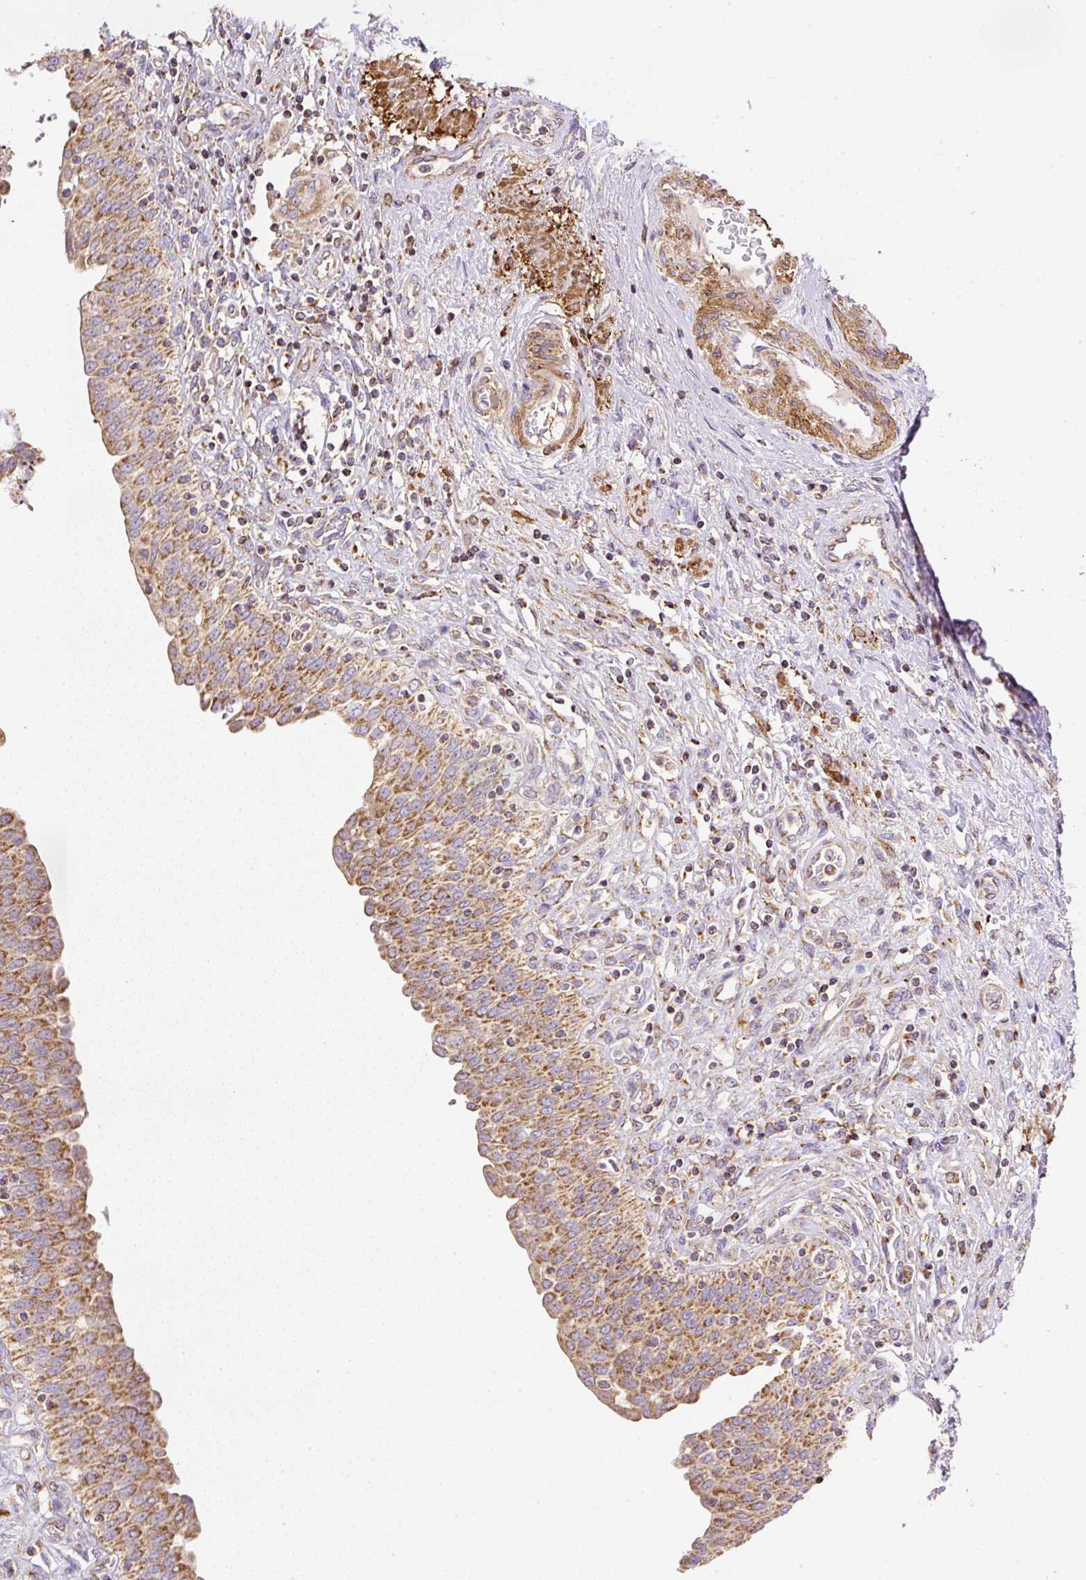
{"staining": {"intensity": "moderate", "quantity": ">75%", "location": "cytoplasmic/membranous"}, "tissue": "urinary bladder", "cell_type": "Urothelial cells", "image_type": "normal", "snomed": [{"axis": "morphology", "description": "Normal tissue, NOS"}, {"axis": "topography", "description": "Urinary bladder"}], "caption": "Unremarkable urinary bladder was stained to show a protein in brown. There is medium levels of moderate cytoplasmic/membranous positivity in about >75% of urothelial cells. The protein of interest is stained brown, and the nuclei are stained in blue (DAB (3,3'-diaminobenzidine) IHC with brightfield microscopy, high magnification).", "gene": "NDUFAF2", "patient": {"sex": "male", "age": 71}}